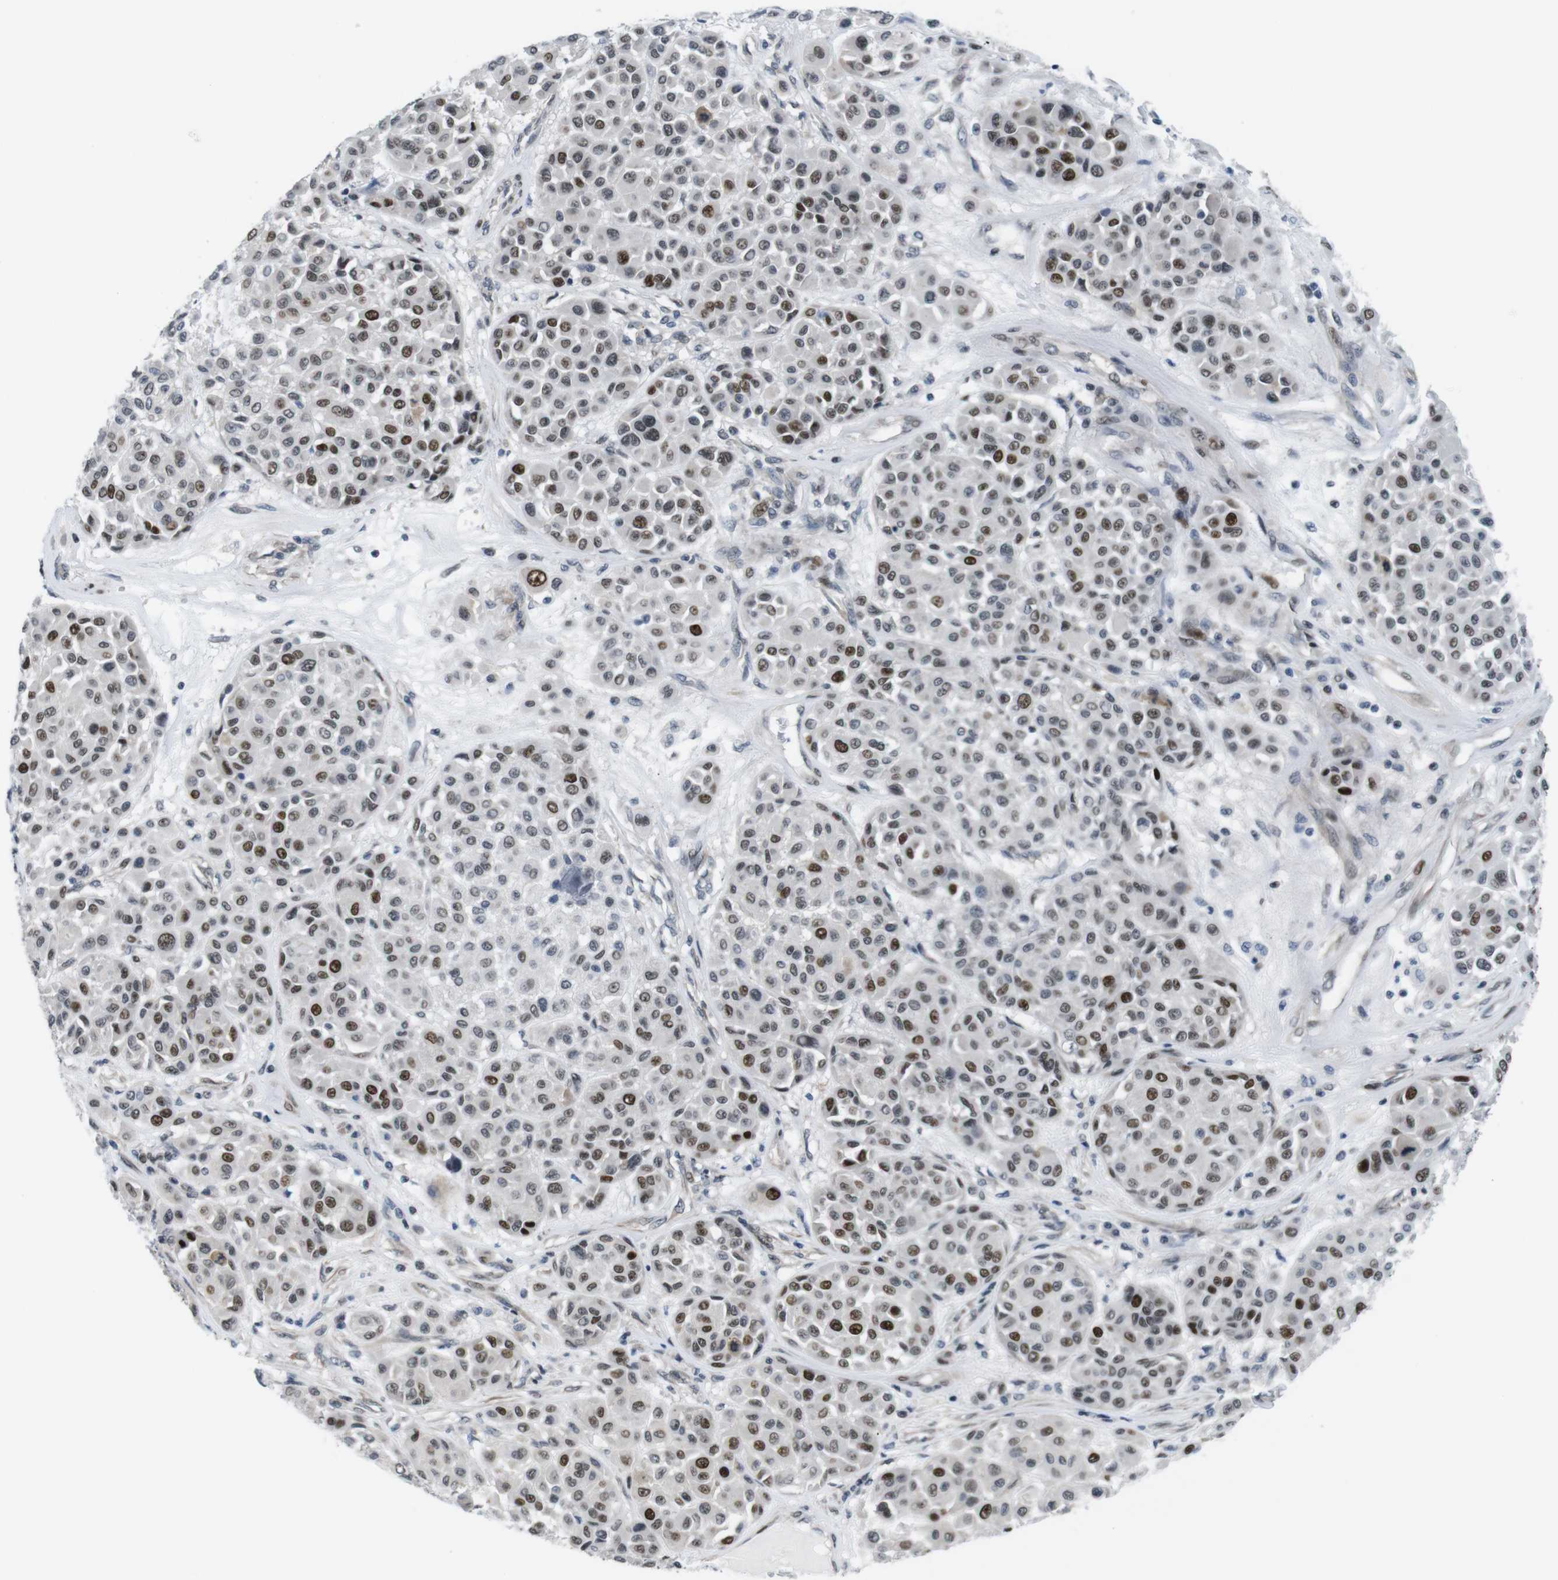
{"staining": {"intensity": "moderate", "quantity": "25%-75%", "location": "nuclear"}, "tissue": "melanoma", "cell_type": "Tumor cells", "image_type": "cancer", "snomed": [{"axis": "morphology", "description": "Malignant melanoma, Metastatic site"}, {"axis": "topography", "description": "Soft tissue"}], "caption": "Melanoma stained with a brown dye demonstrates moderate nuclear positive positivity in about 25%-75% of tumor cells.", "gene": "SMCO2", "patient": {"sex": "male", "age": 41}}